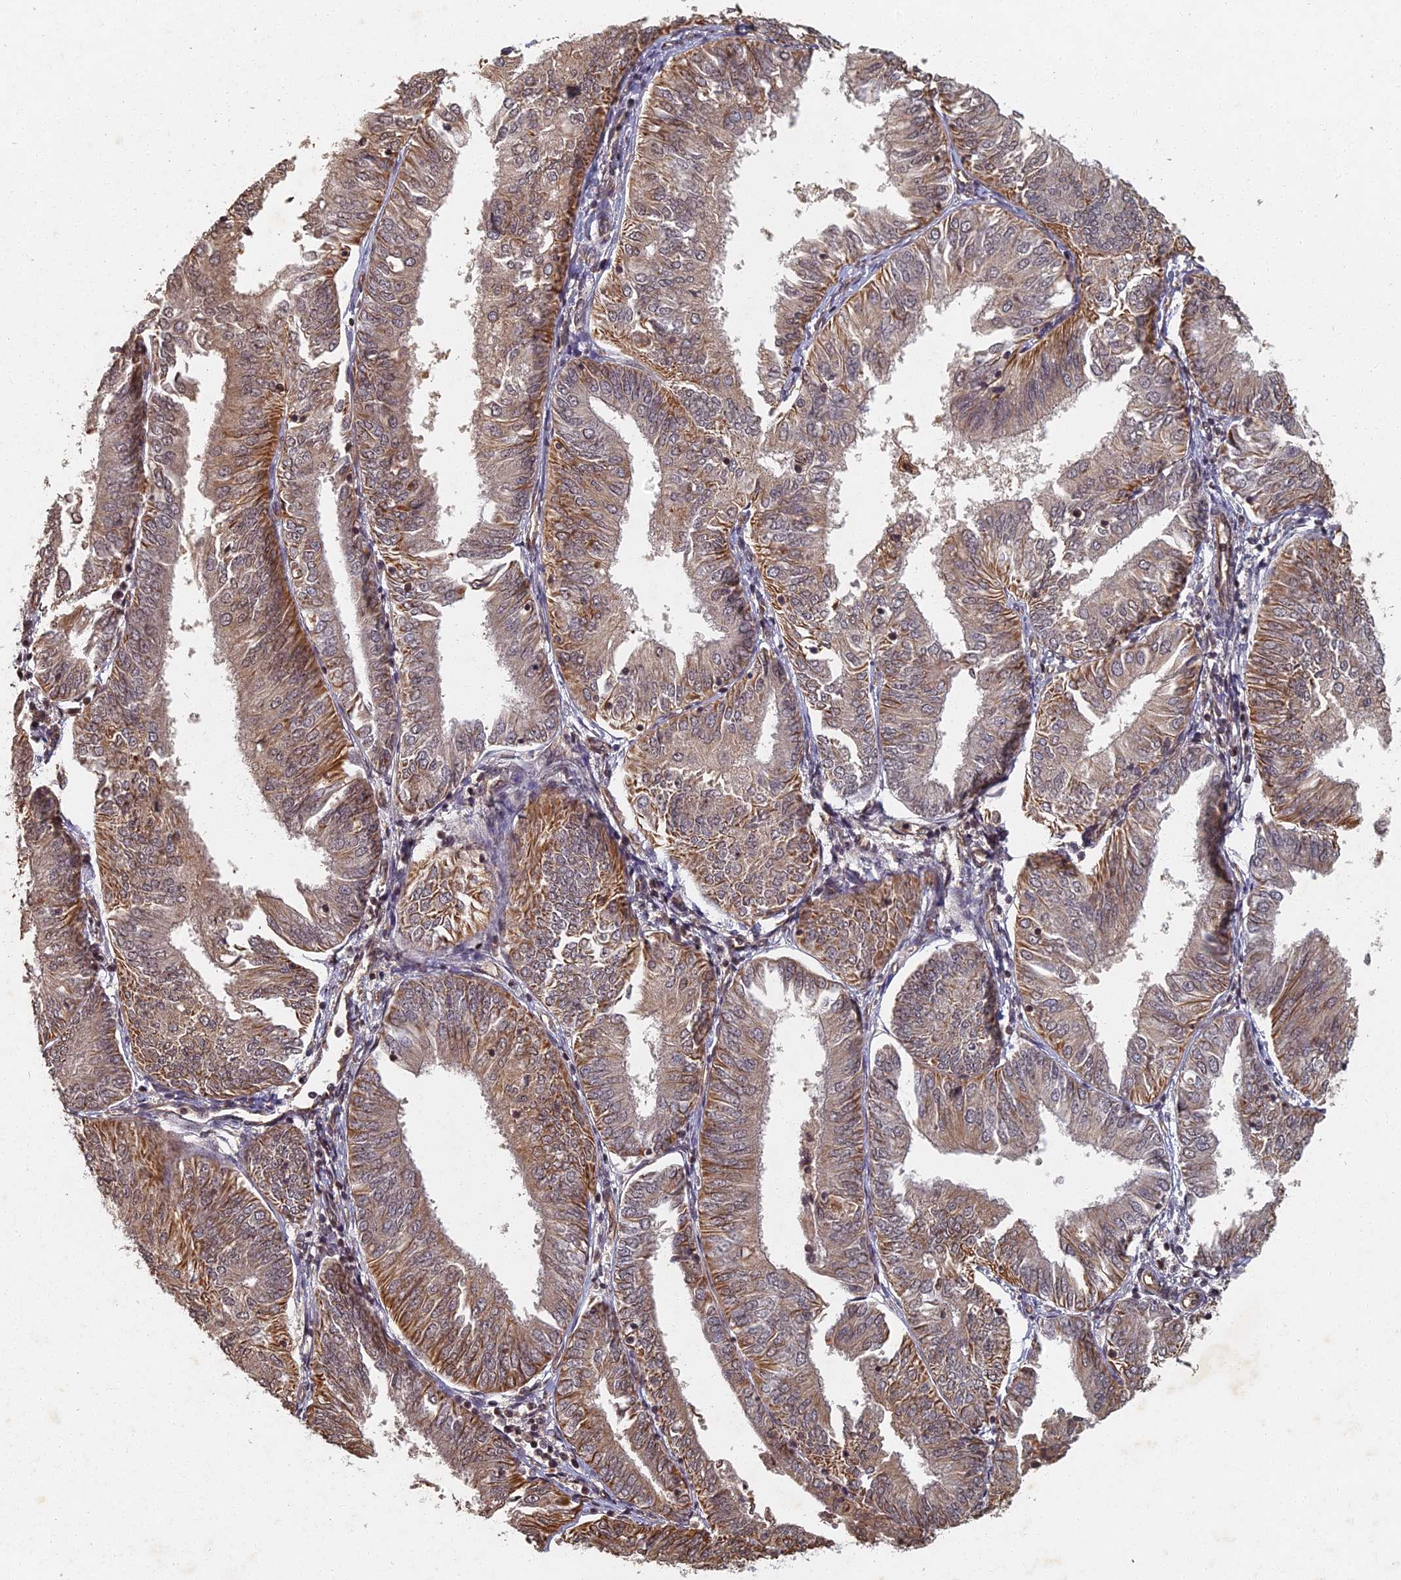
{"staining": {"intensity": "moderate", "quantity": "25%-75%", "location": "cytoplasmic/membranous"}, "tissue": "endometrial cancer", "cell_type": "Tumor cells", "image_type": "cancer", "snomed": [{"axis": "morphology", "description": "Adenocarcinoma, NOS"}, {"axis": "topography", "description": "Endometrium"}], "caption": "Endometrial cancer tissue reveals moderate cytoplasmic/membranous staining in about 25%-75% of tumor cells", "gene": "ABCB10", "patient": {"sex": "female", "age": 58}}